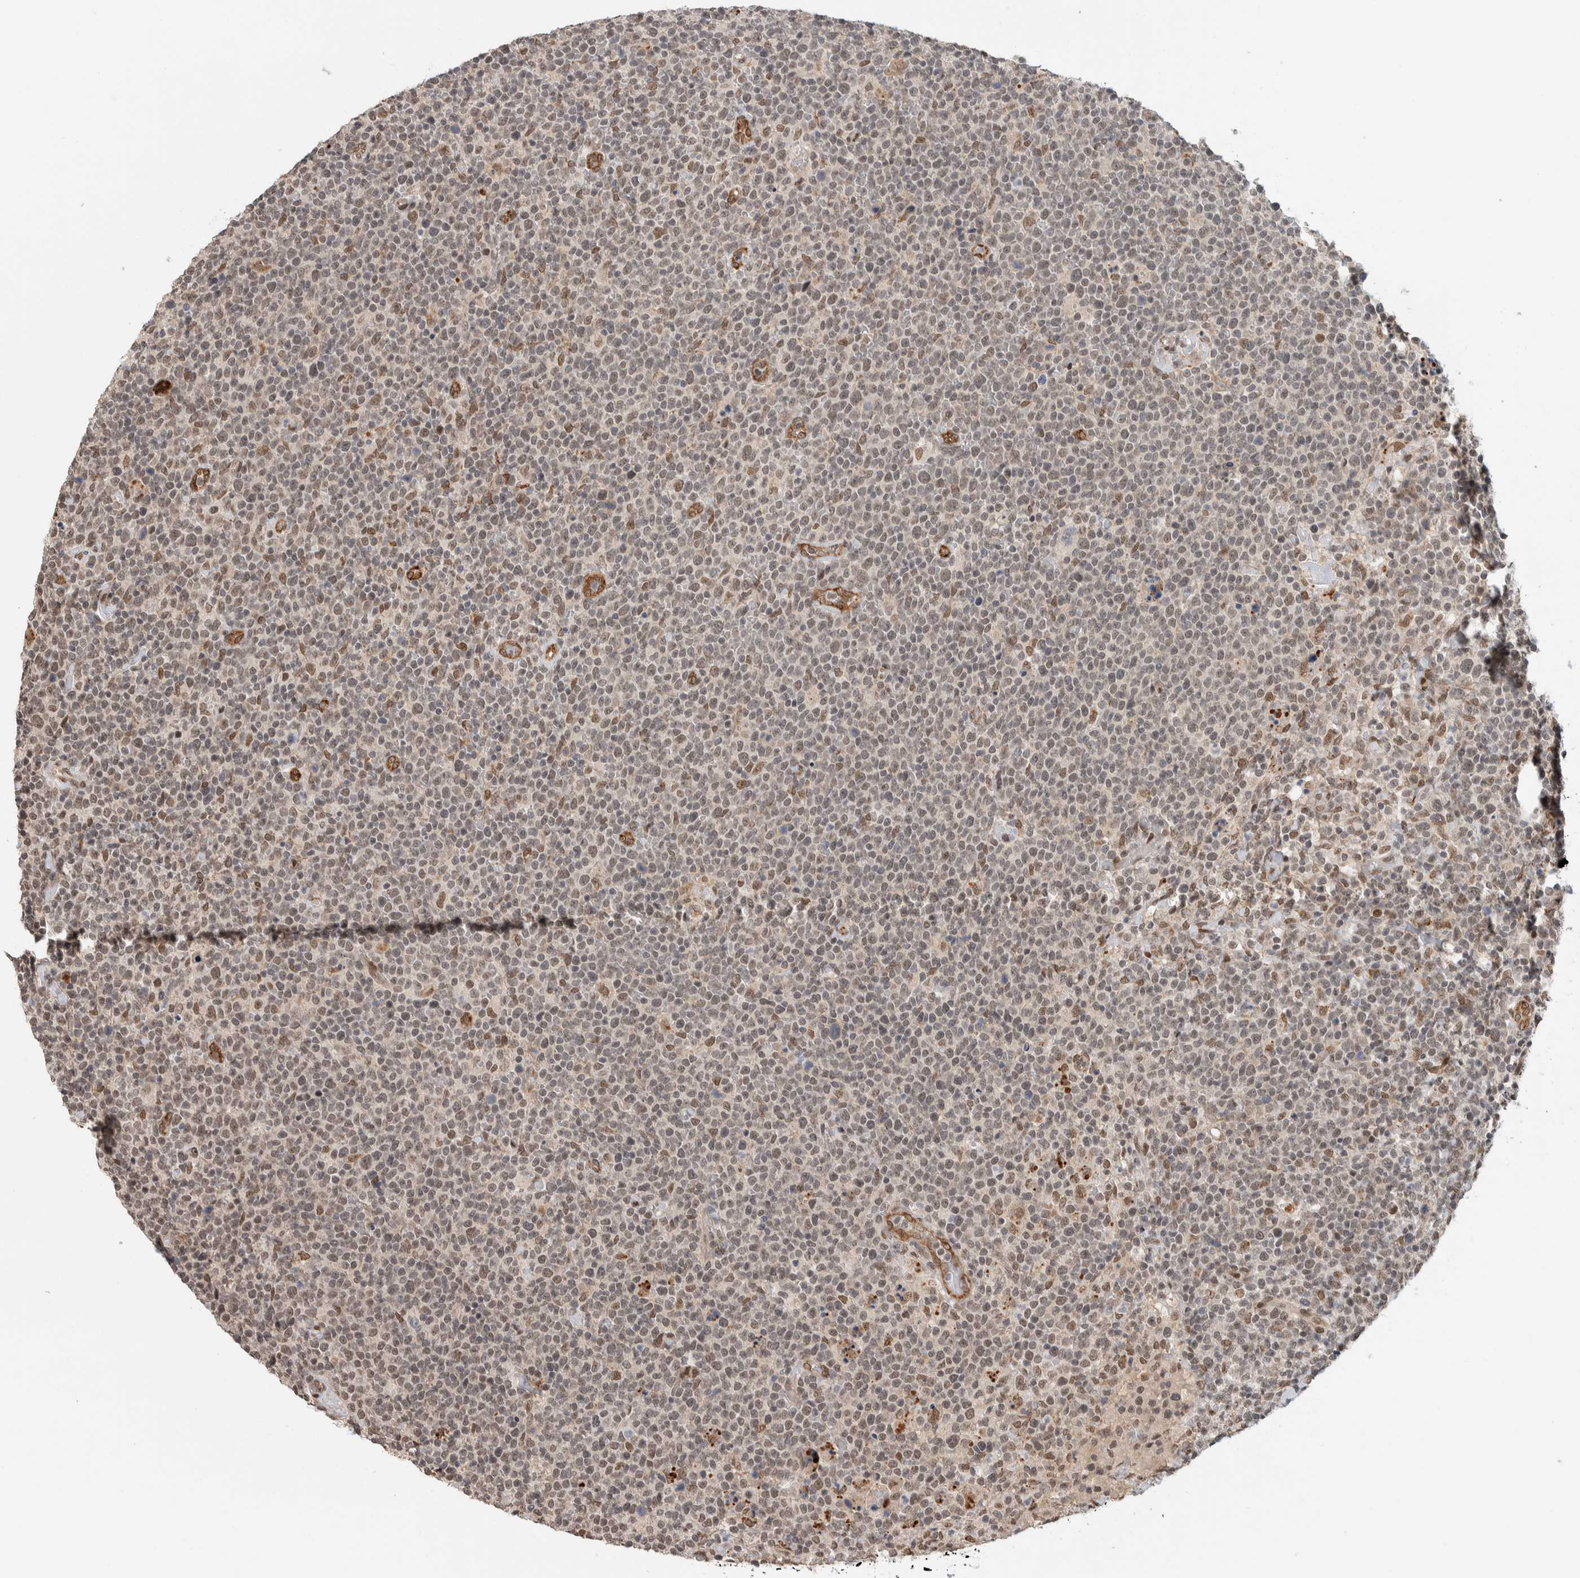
{"staining": {"intensity": "weak", "quantity": ">75%", "location": "nuclear"}, "tissue": "lymphoma", "cell_type": "Tumor cells", "image_type": "cancer", "snomed": [{"axis": "morphology", "description": "Malignant lymphoma, non-Hodgkin's type, High grade"}, {"axis": "topography", "description": "Lymph node"}], "caption": "Tumor cells reveal weak nuclear staining in approximately >75% of cells in lymphoma.", "gene": "TNRC18", "patient": {"sex": "male", "age": 61}}